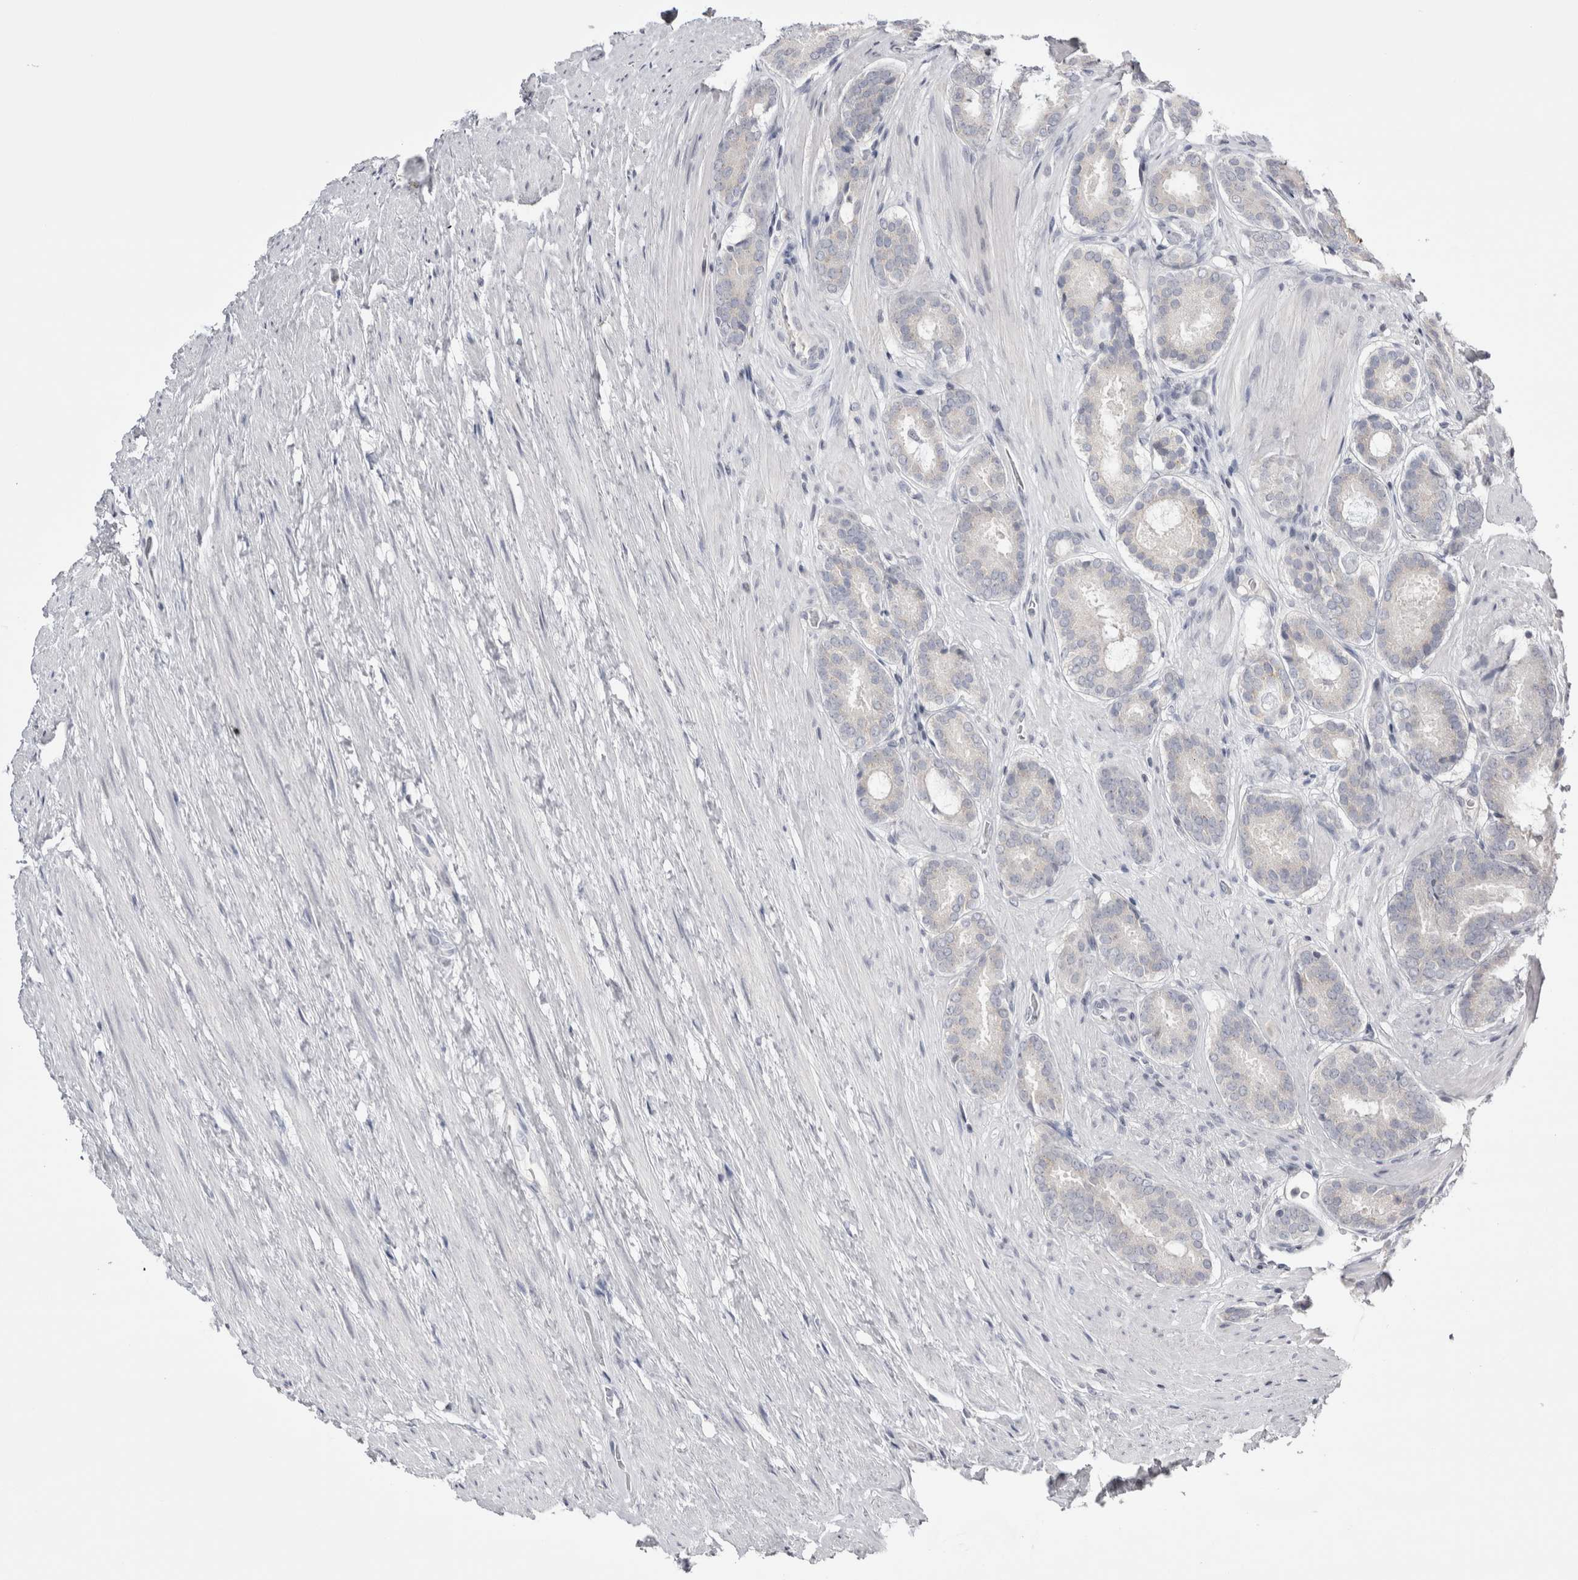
{"staining": {"intensity": "negative", "quantity": "none", "location": "none"}, "tissue": "prostate cancer", "cell_type": "Tumor cells", "image_type": "cancer", "snomed": [{"axis": "morphology", "description": "Adenocarcinoma, Low grade"}, {"axis": "topography", "description": "Prostate"}], "caption": "Protein analysis of adenocarcinoma (low-grade) (prostate) reveals no significant positivity in tumor cells.", "gene": "FNDC8", "patient": {"sex": "male", "age": 69}}